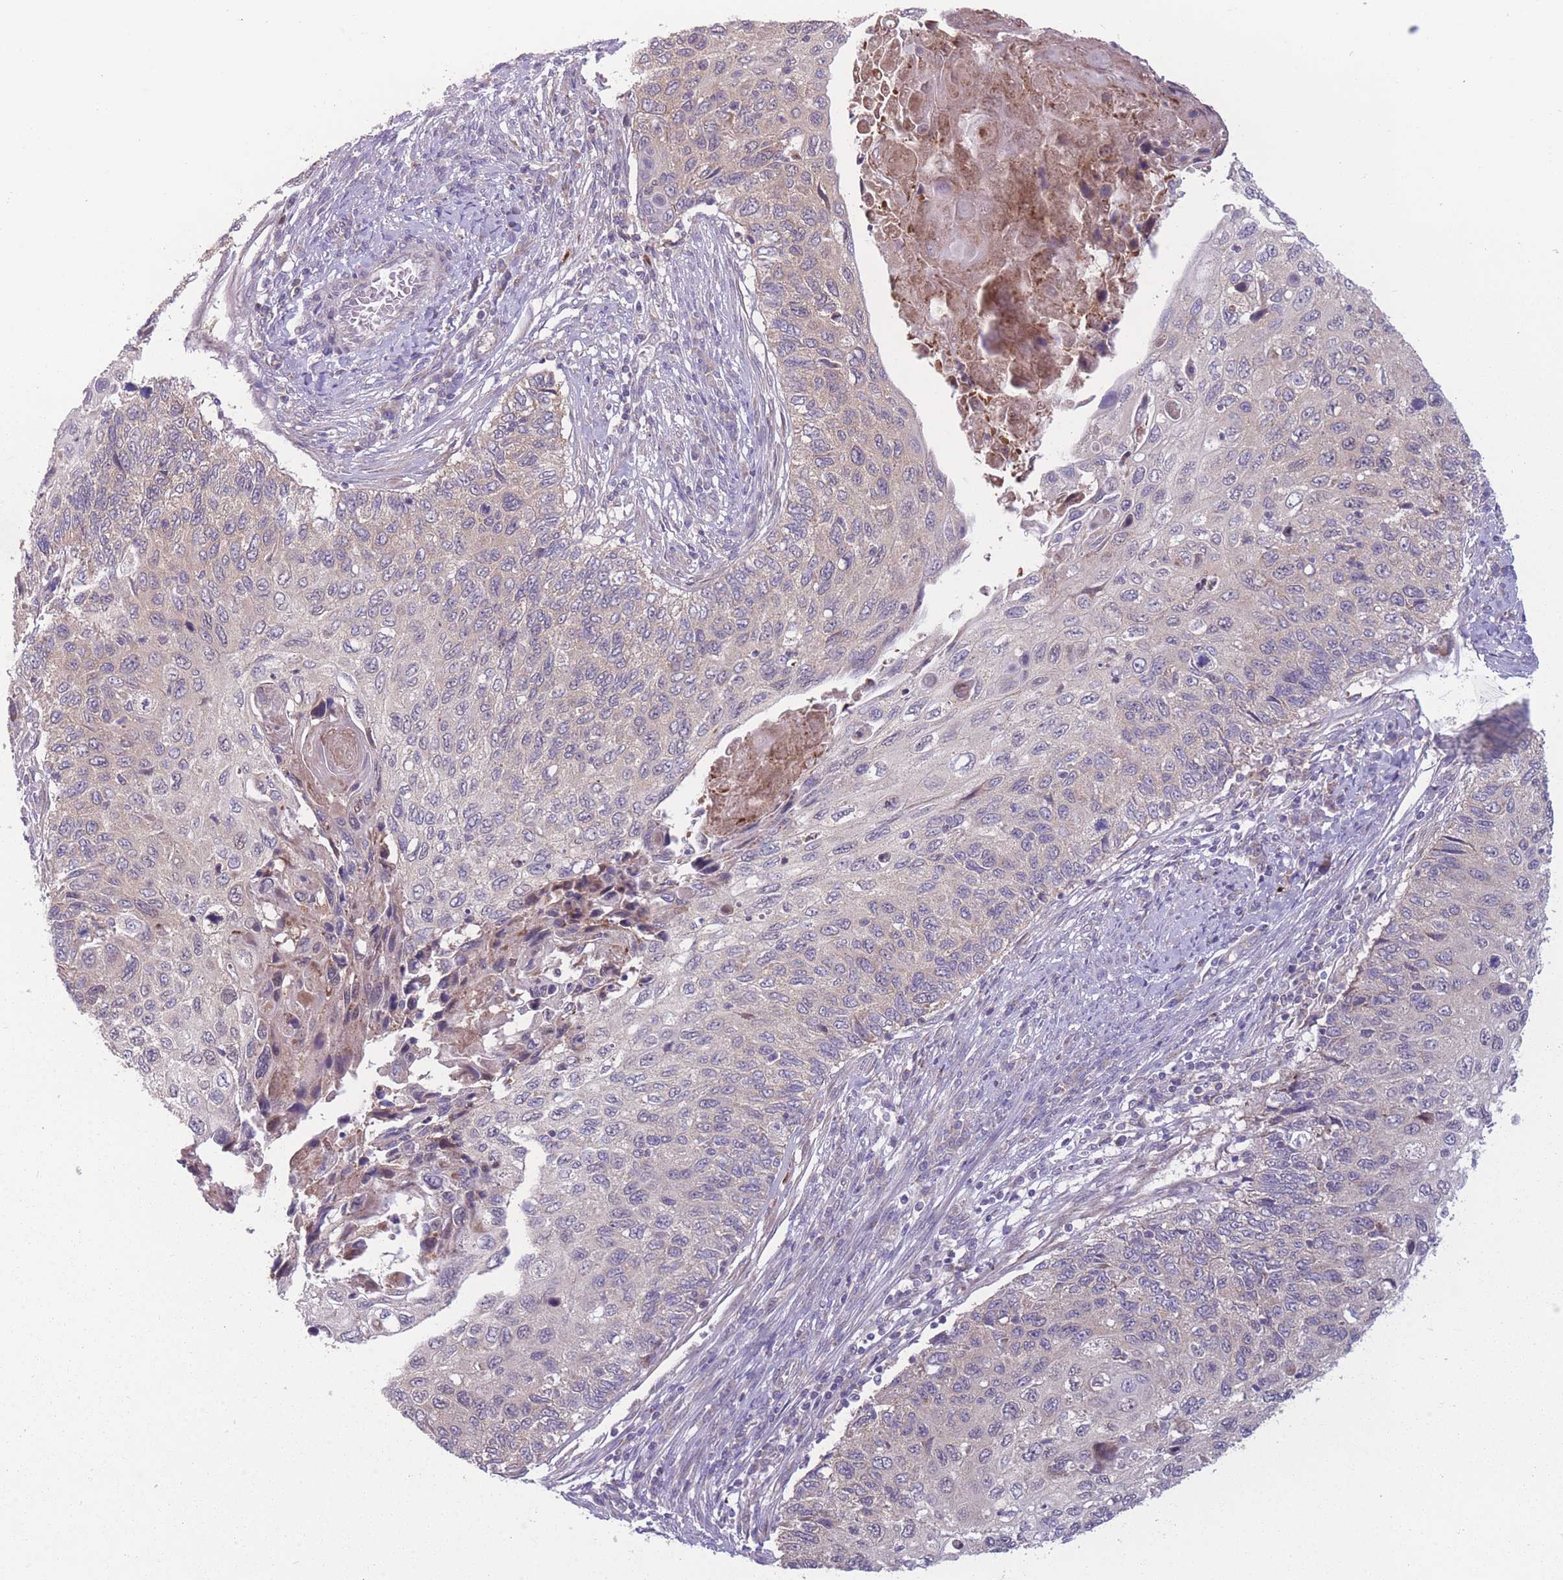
{"staining": {"intensity": "weak", "quantity": "<25%", "location": "cytoplasmic/membranous"}, "tissue": "cervical cancer", "cell_type": "Tumor cells", "image_type": "cancer", "snomed": [{"axis": "morphology", "description": "Squamous cell carcinoma, NOS"}, {"axis": "topography", "description": "Cervix"}], "caption": "Immunohistochemical staining of cervical squamous cell carcinoma exhibits no significant staining in tumor cells.", "gene": "CCT6B", "patient": {"sex": "female", "age": 70}}